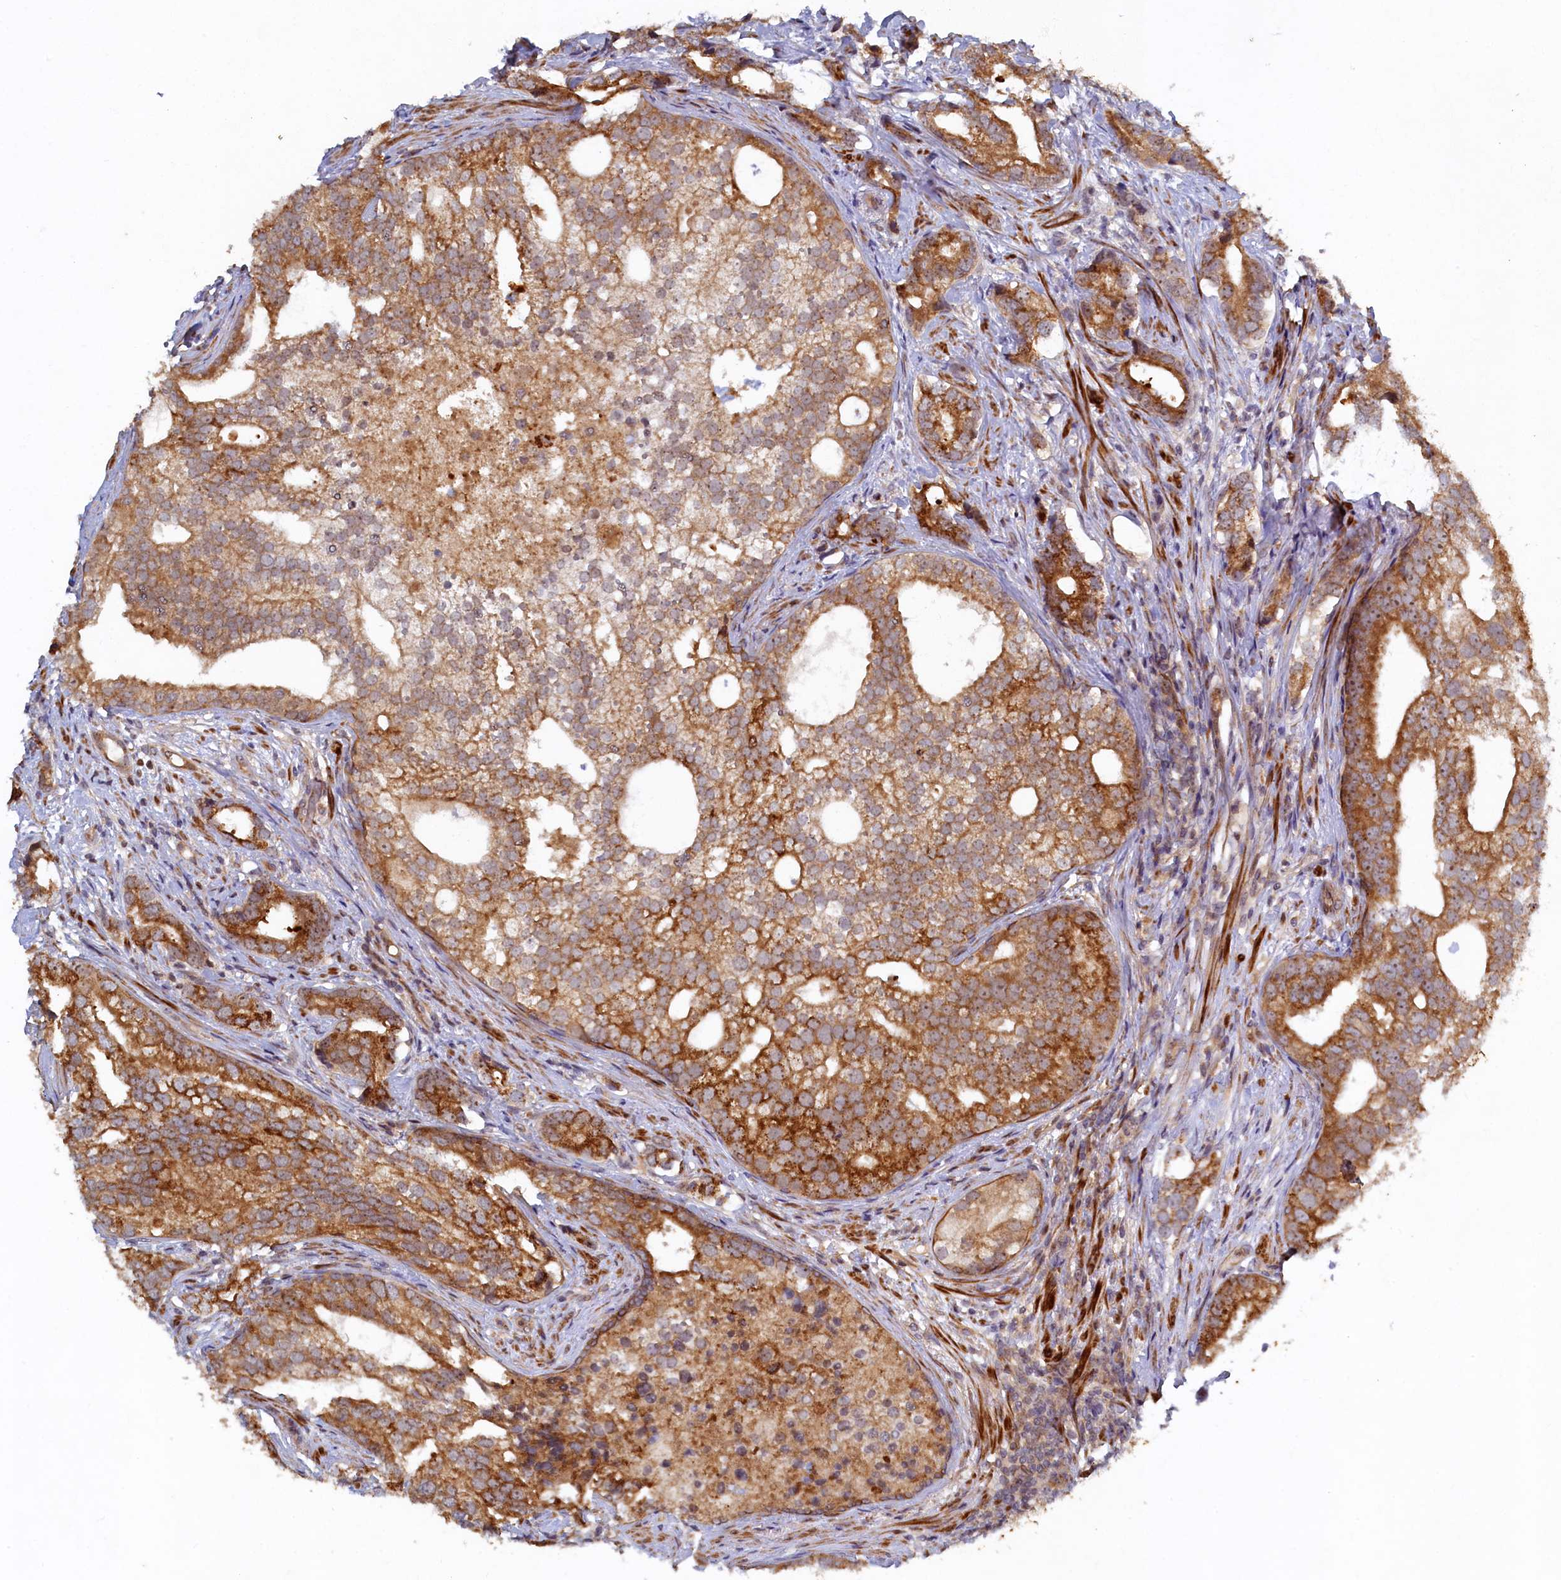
{"staining": {"intensity": "moderate", "quantity": ">75%", "location": "cytoplasmic/membranous"}, "tissue": "prostate cancer", "cell_type": "Tumor cells", "image_type": "cancer", "snomed": [{"axis": "morphology", "description": "Adenocarcinoma, High grade"}, {"axis": "topography", "description": "Prostate"}], "caption": "Prostate cancer (high-grade adenocarcinoma) tissue demonstrates moderate cytoplasmic/membranous expression in about >75% of tumor cells", "gene": "CEP20", "patient": {"sex": "male", "age": 75}}